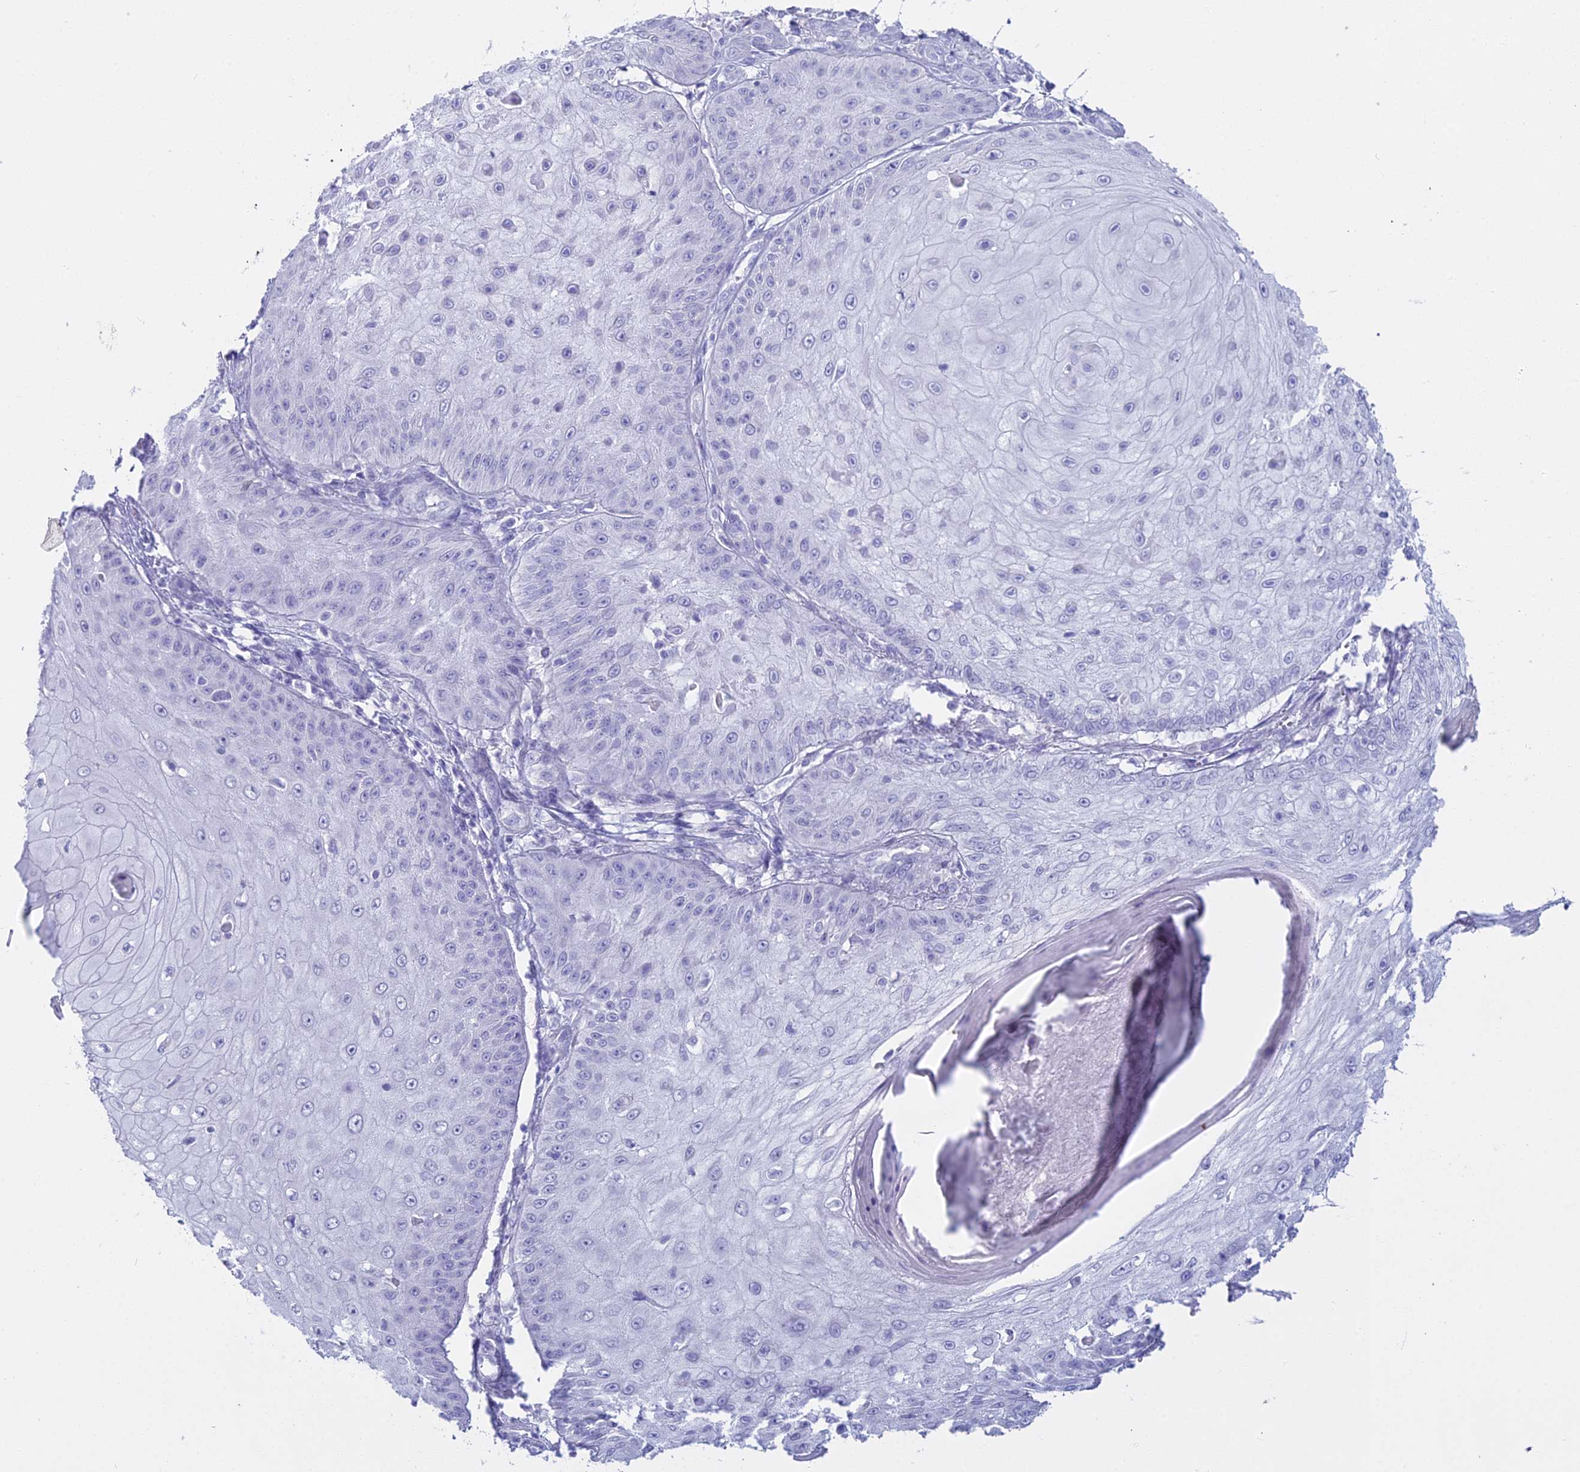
{"staining": {"intensity": "negative", "quantity": "none", "location": "none"}, "tissue": "skin cancer", "cell_type": "Tumor cells", "image_type": "cancer", "snomed": [{"axis": "morphology", "description": "Squamous cell carcinoma, NOS"}, {"axis": "topography", "description": "Skin"}], "caption": "Skin cancer stained for a protein using immunohistochemistry exhibits no positivity tumor cells.", "gene": "ALPP", "patient": {"sex": "male", "age": 70}}